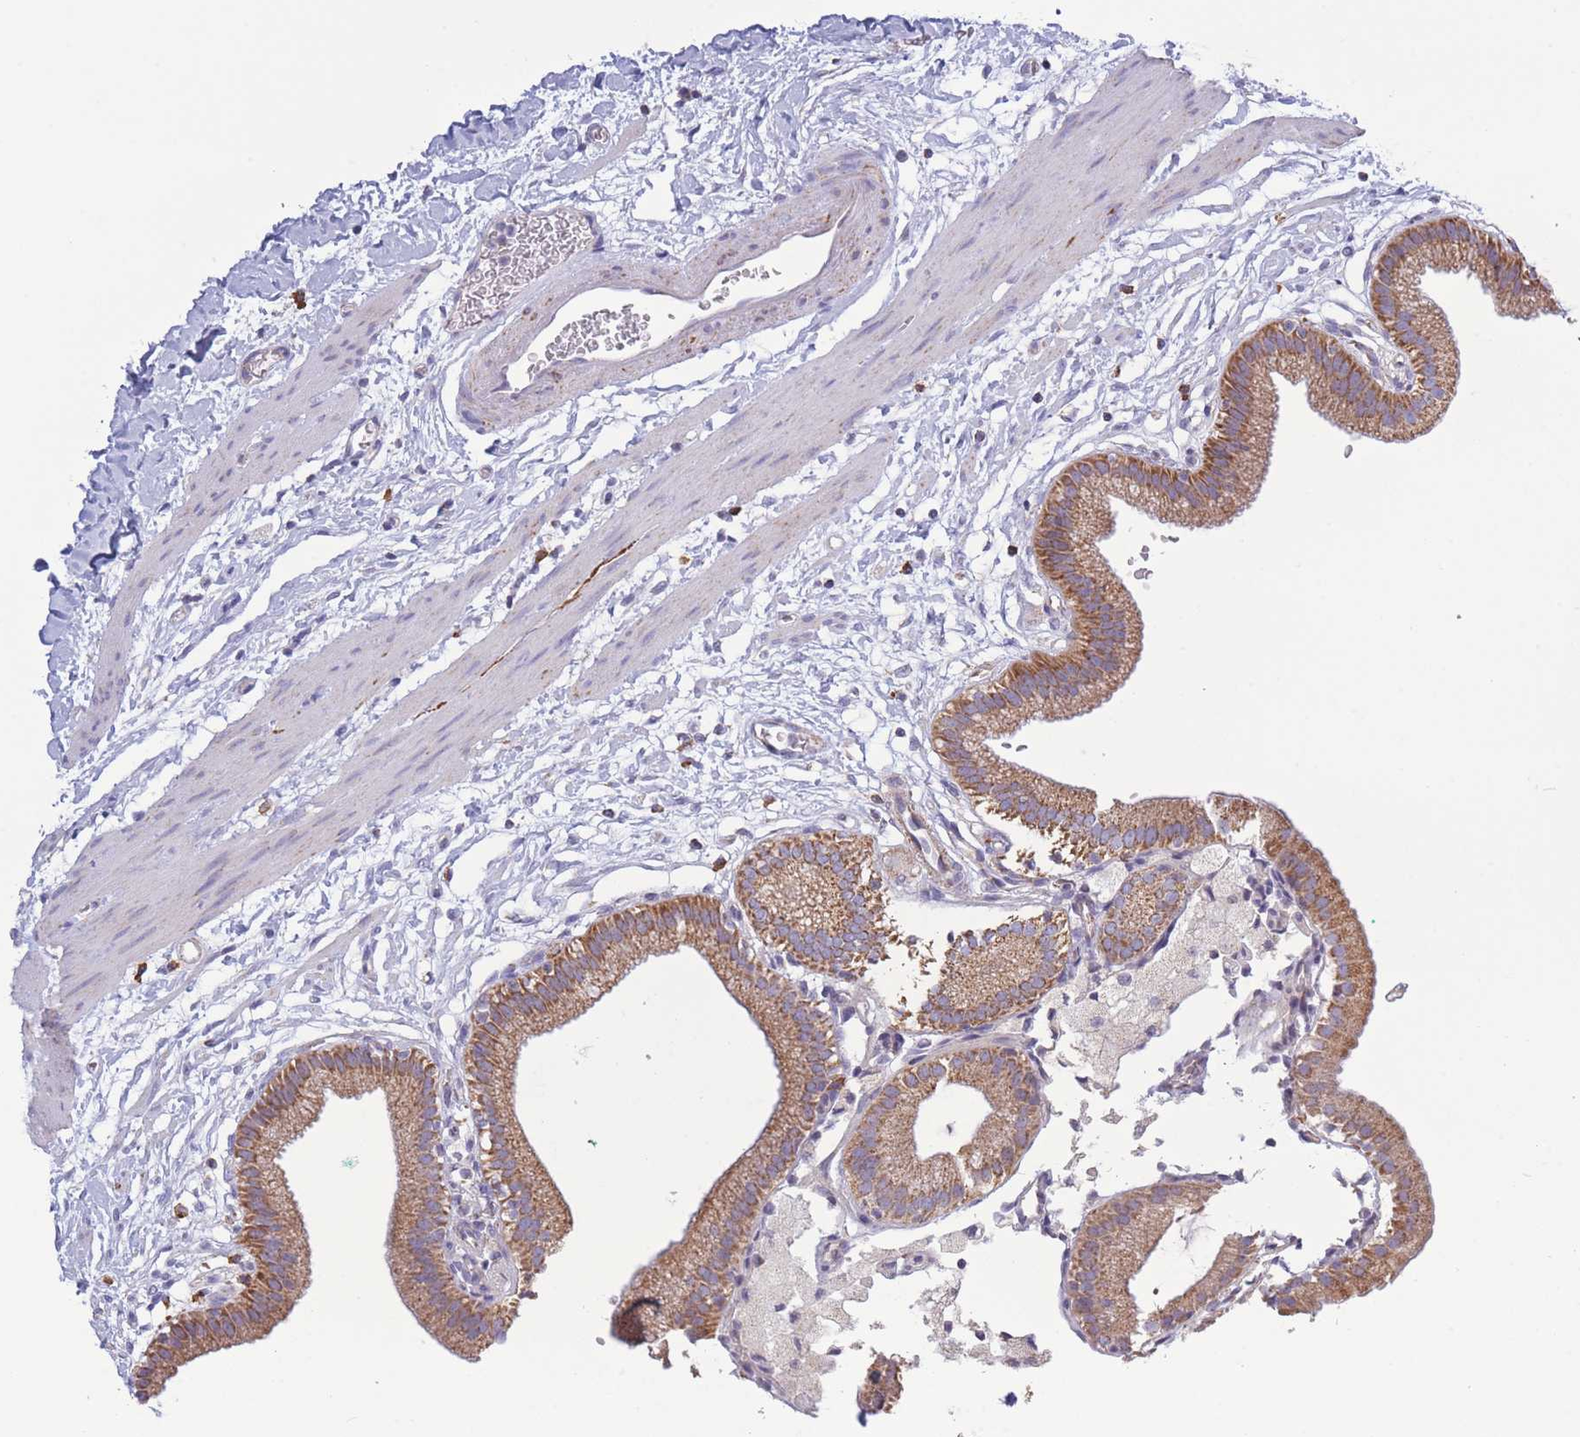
{"staining": {"intensity": "moderate", "quantity": ">75%", "location": "cytoplasmic/membranous"}, "tissue": "gallbladder", "cell_type": "Glandular cells", "image_type": "normal", "snomed": [{"axis": "morphology", "description": "Normal tissue, NOS"}, {"axis": "topography", "description": "Gallbladder"}], "caption": "Protein staining of benign gallbladder displays moderate cytoplasmic/membranous positivity in about >75% of glandular cells.", "gene": "PDHA1", "patient": {"sex": "male", "age": 55}}